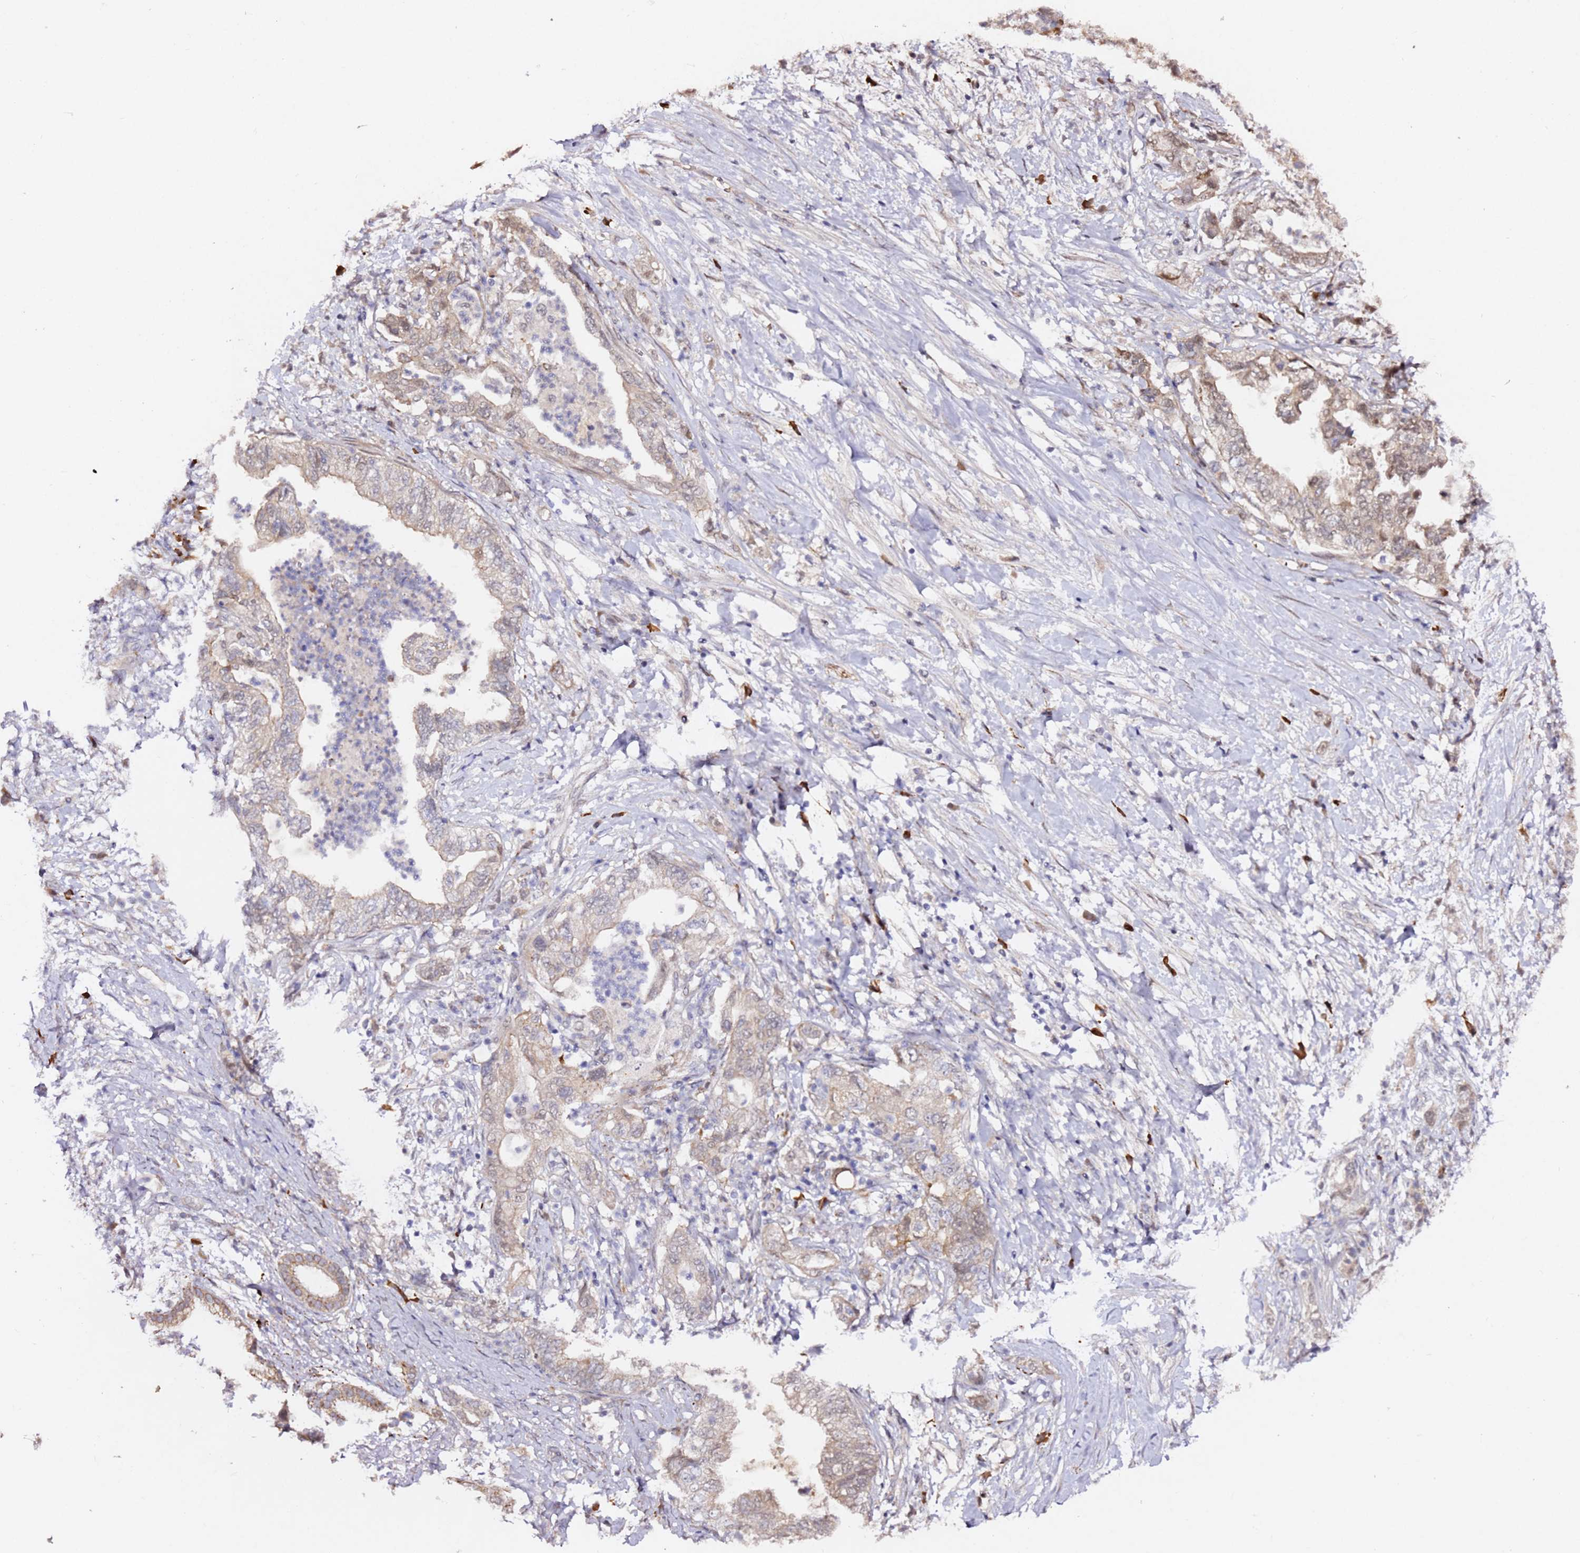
{"staining": {"intensity": "weak", "quantity": ">75%", "location": "cytoplasmic/membranous"}, "tissue": "pancreatic cancer", "cell_type": "Tumor cells", "image_type": "cancer", "snomed": [{"axis": "morphology", "description": "Adenocarcinoma, NOS"}, {"axis": "topography", "description": "Pancreas"}], "caption": "Tumor cells demonstrate low levels of weak cytoplasmic/membranous expression in approximately >75% of cells in human pancreatic cancer (adenocarcinoma).", "gene": "ALG11", "patient": {"sex": "female", "age": 73}}